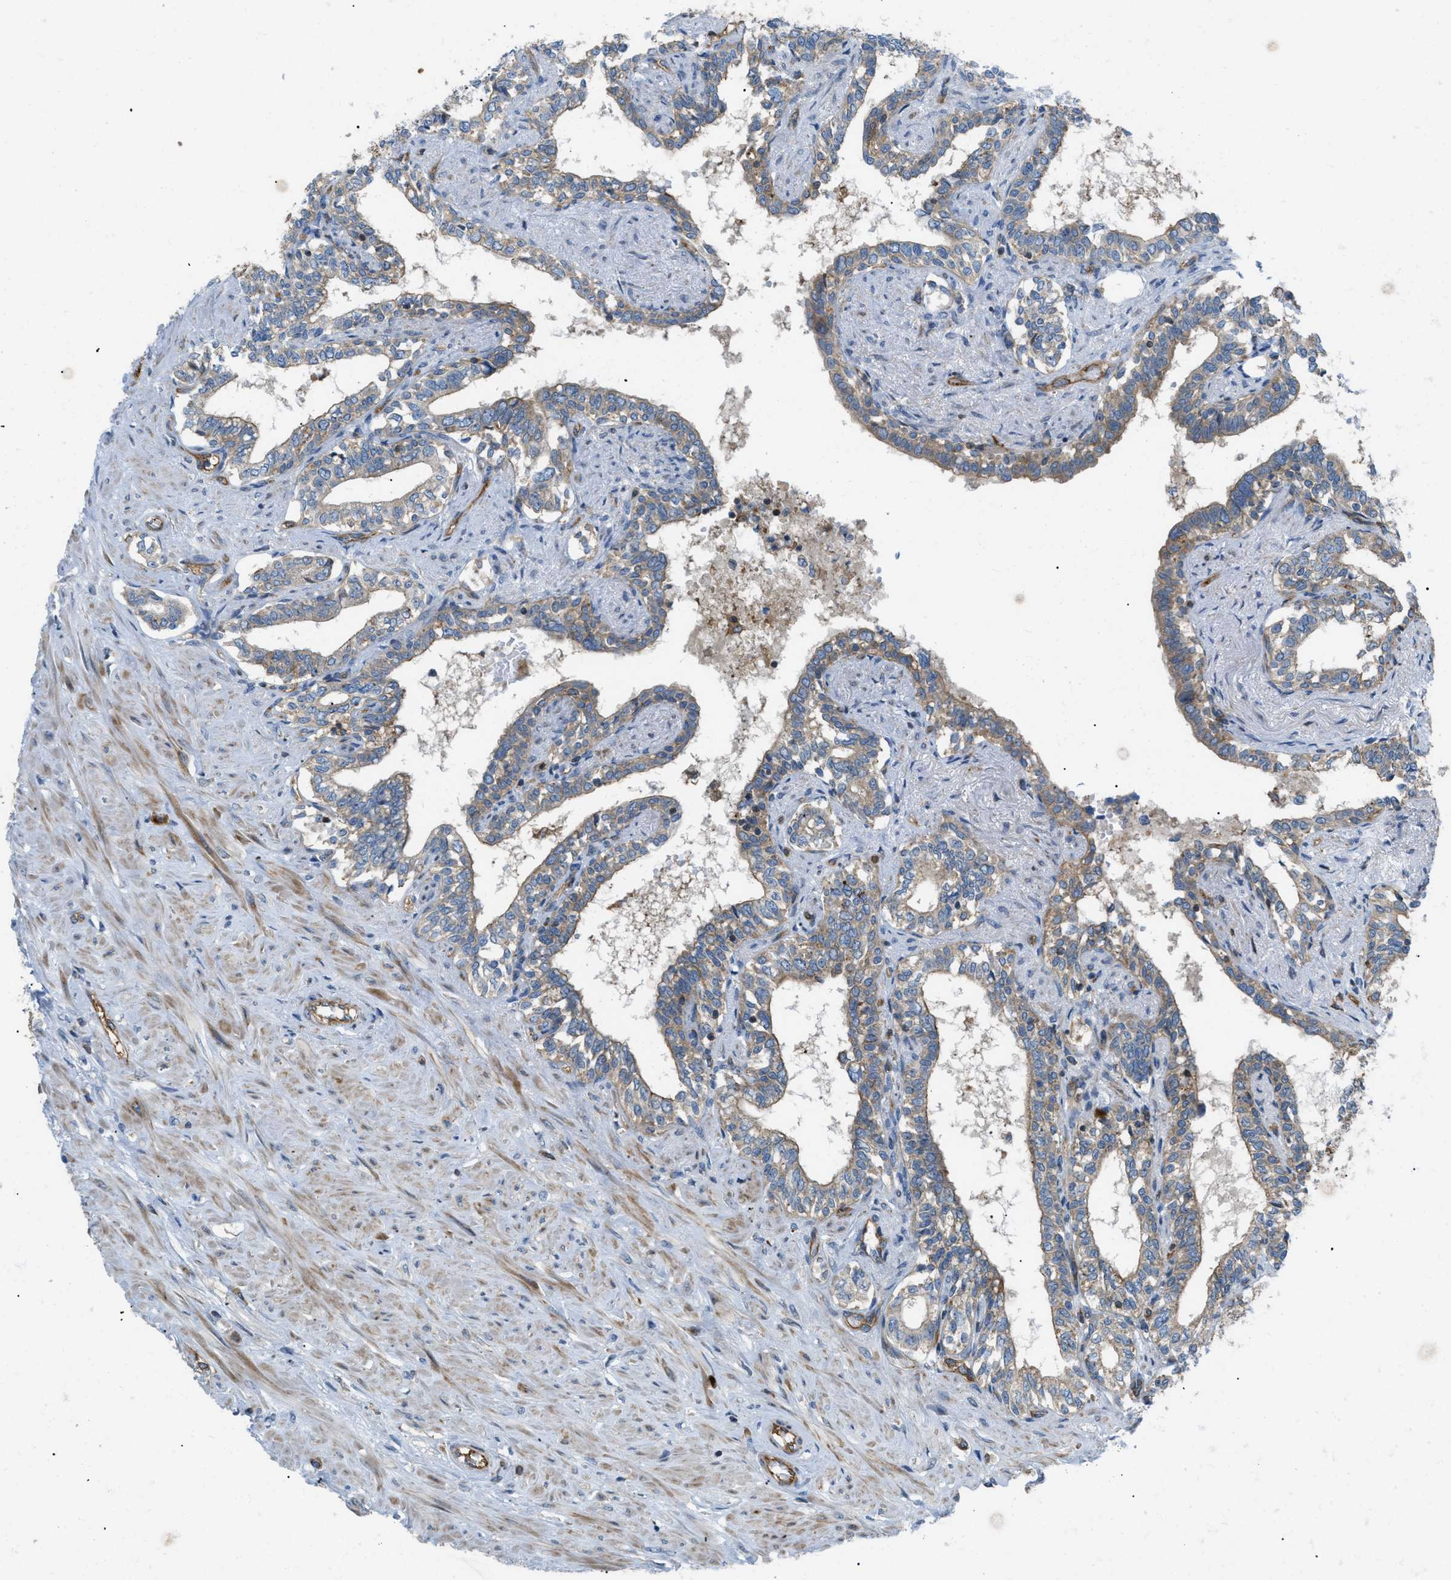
{"staining": {"intensity": "moderate", "quantity": ">75%", "location": "cytoplasmic/membranous"}, "tissue": "seminal vesicle", "cell_type": "Glandular cells", "image_type": "normal", "snomed": [{"axis": "morphology", "description": "Normal tissue, NOS"}, {"axis": "morphology", "description": "Adenocarcinoma, High grade"}, {"axis": "topography", "description": "Prostate"}, {"axis": "topography", "description": "Seminal veicle"}], "caption": "Immunohistochemical staining of normal human seminal vesicle reveals >75% levels of moderate cytoplasmic/membranous protein positivity in approximately >75% of glandular cells.", "gene": "ATP2A3", "patient": {"sex": "male", "age": 55}}